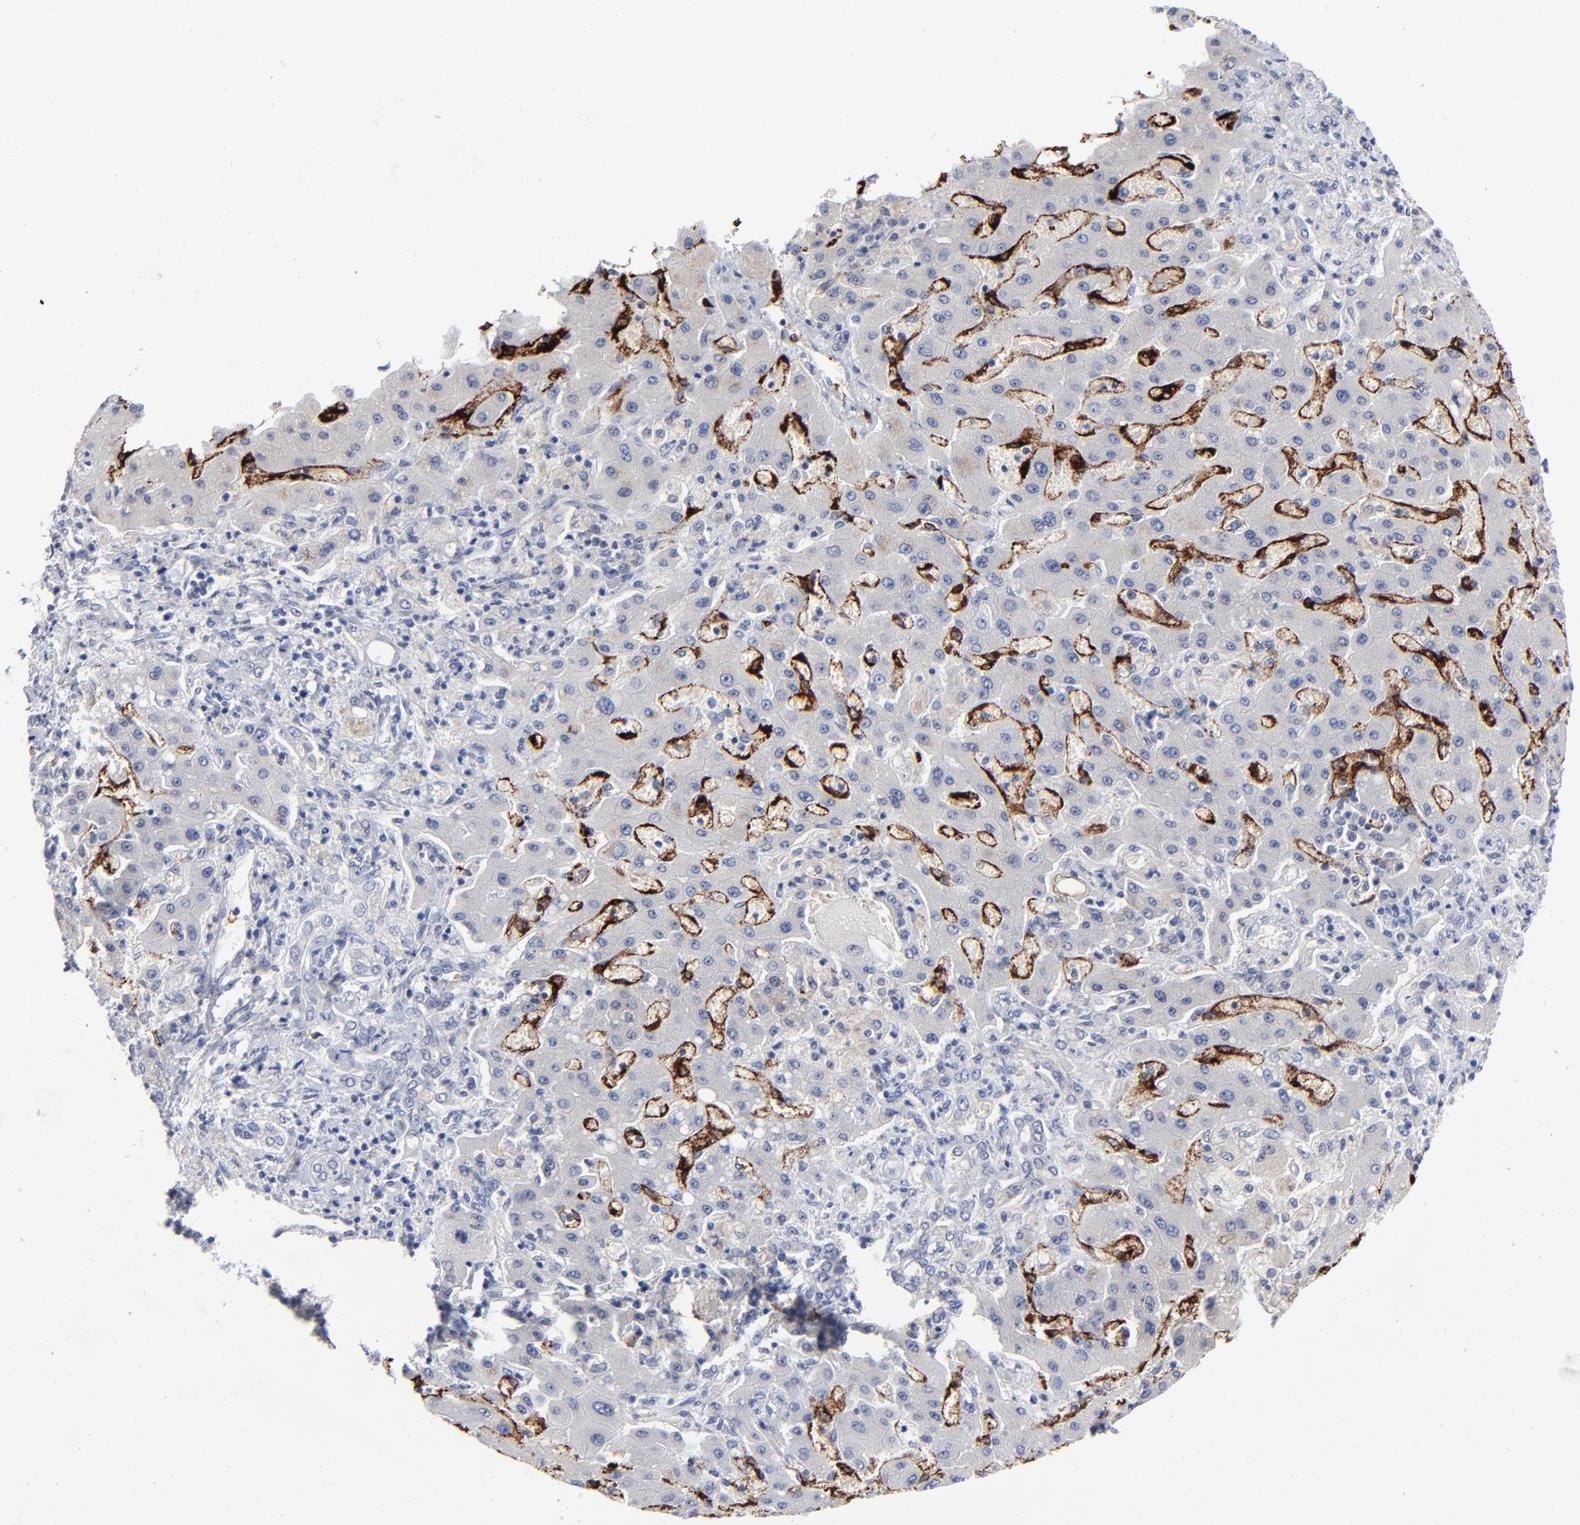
{"staining": {"intensity": "negative", "quantity": "none", "location": "none"}, "tissue": "liver cancer", "cell_type": "Tumor cells", "image_type": "cancer", "snomed": [{"axis": "morphology", "description": "Cholangiocarcinoma"}, {"axis": "topography", "description": "Liver"}], "caption": "IHC image of human liver cholangiocarcinoma stained for a protein (brown), which demonstrates no positivity in tumor cells. (DAB IHC, high magnification).", "gene": "CLEC4G", "patient": {"sex": "male", "age": 50}}